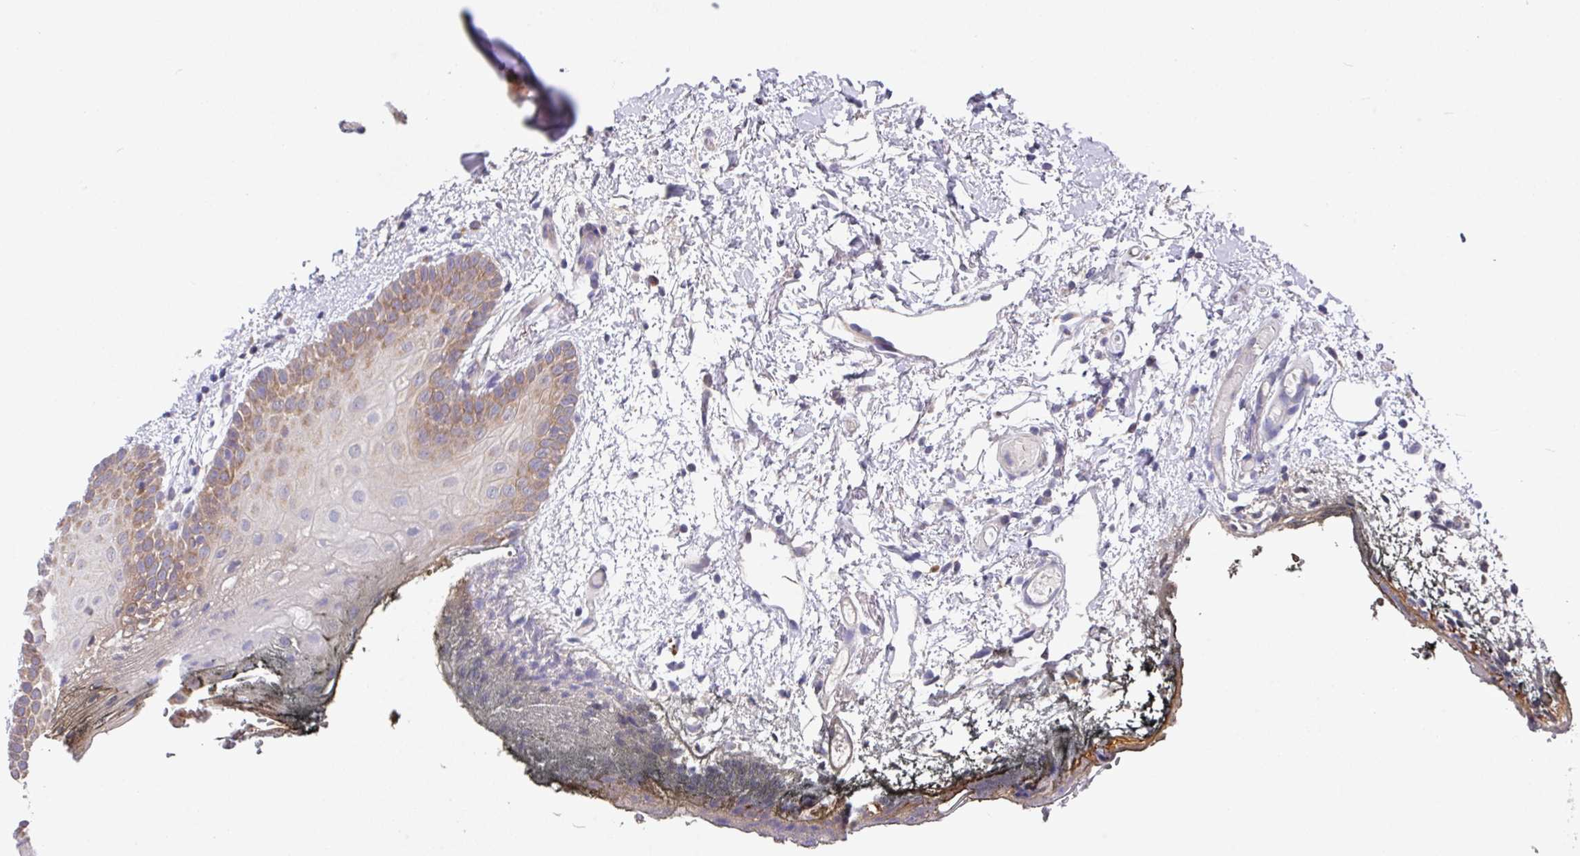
{"staining": {"intensity": "strong", "quantity": "25%-75%", "location": "cytoplasmic/membranous"}, "tissue": "oral mucosa", "cell_type": "Squamous epithelial cells", "image_type": "normal", "snomed": [{"axis": "morphology", "description": "Normal tissue, NOS"}, {"axis": "morphology", "description": "Squamous cell carcinoma, NOS"}, {"axis": "topography", "description": "Oral tissue"}, {"axis": "topography", "description": "Head-Neck"}], "caption": "Brown immunohistochemical staining in normal human oral mucosa shows strong cytoplasmic/membranous expression in approximately 25%-75% of squamous epithelial cells. (Stains: DAB in brown, nuclei in blue, Microscopy: brightfield microscopy at high magnification).", "gene": "EIF4B", "patient": {"sex": "female", "age": 81}}